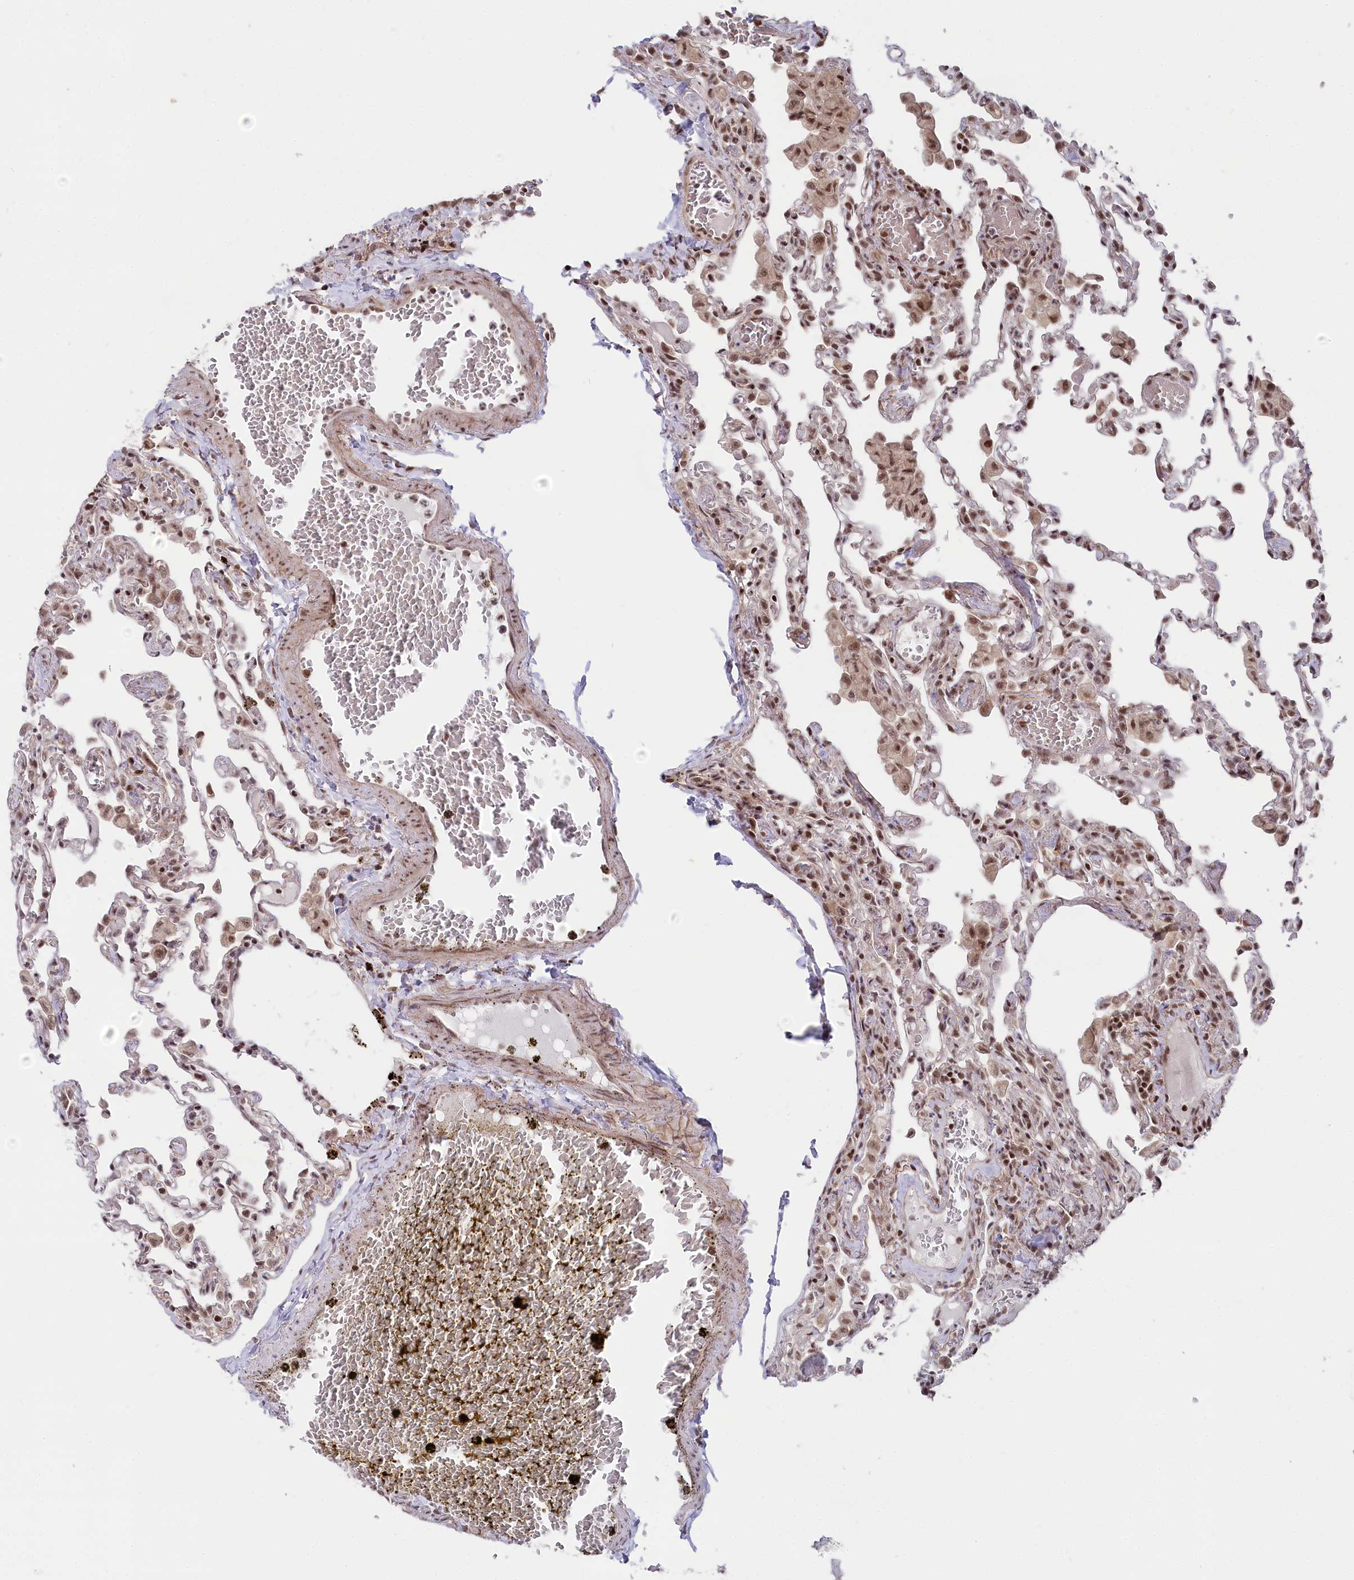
{"staining": {"intensity": "moderate", "quantity": "25%-75%", "location": "nuclear"}, "tissue": "lung", "cell_type": "Alveolar cells", "image_type": "normal", "snomed": [{"axis": "morphology", "description": "Normal tissue, NOS"}, {"axis": "topography", "description": "Bronchus"}, {"axis": "topography", "description": "Lung"}], "caption": "IHC micrograph of normal human lung stained for a protein (brown), which reveals medium levels of moderate nuclear positivity in about 25%-75% of alveolar cells.", "gene": "CGGBP1", "patient": {"sex": "female", "age": 49}}